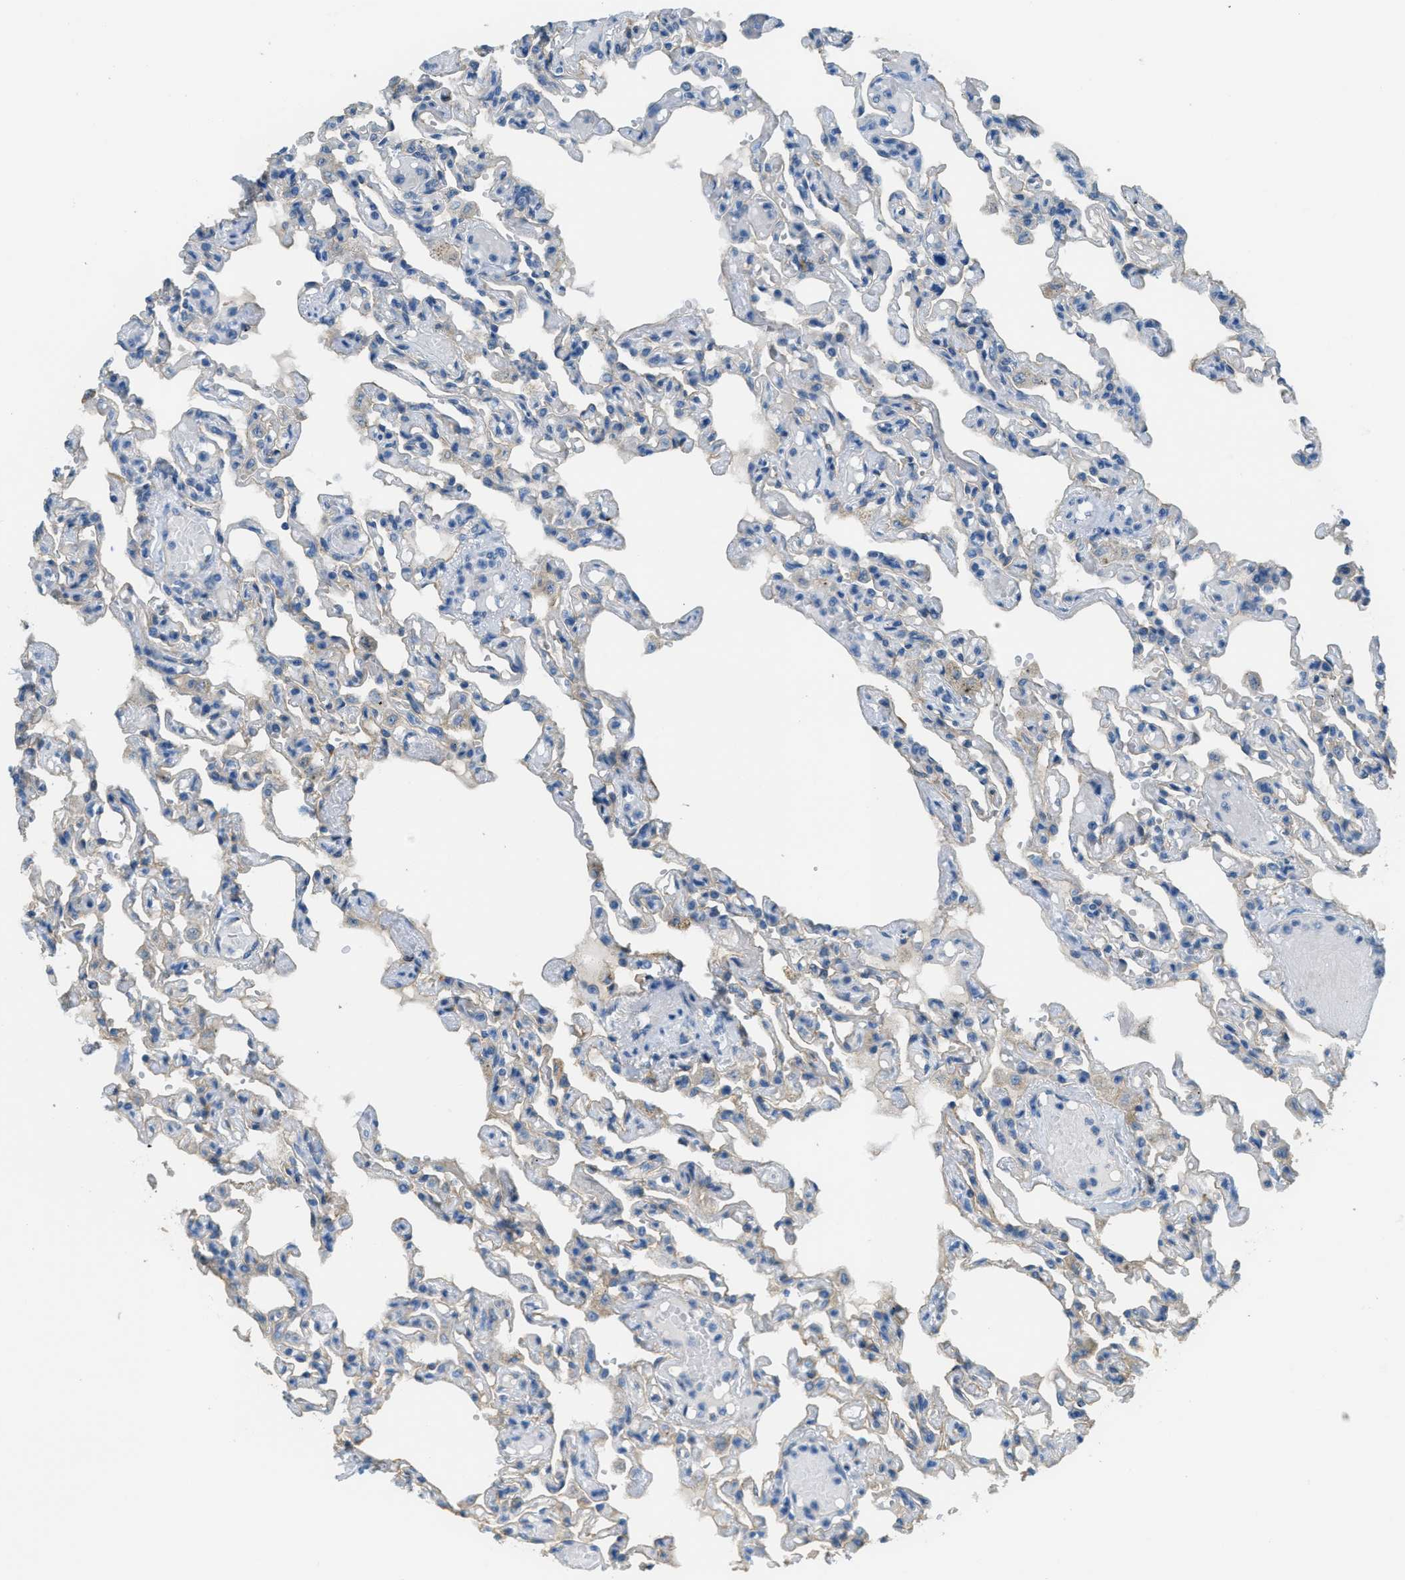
{"staining": {"intensity": "weak", "quantity": "<25%", "location": "cytoplasmic/membranous"}, "tissue": "lung", "cell_type": "Alveolar cells", "image_type": "normal", "snomed": [{"axis": "morphology", "description": "Normal tissue, NOS"}, {"axis": "topography", "description": "Lung"}], "caption": "Immunohistochemical staining of unremarkable lung demonstrates no significant positivity in alveolar cells.", "gene": "OSMR", "patient": {"sex": "male", "age": 21}}